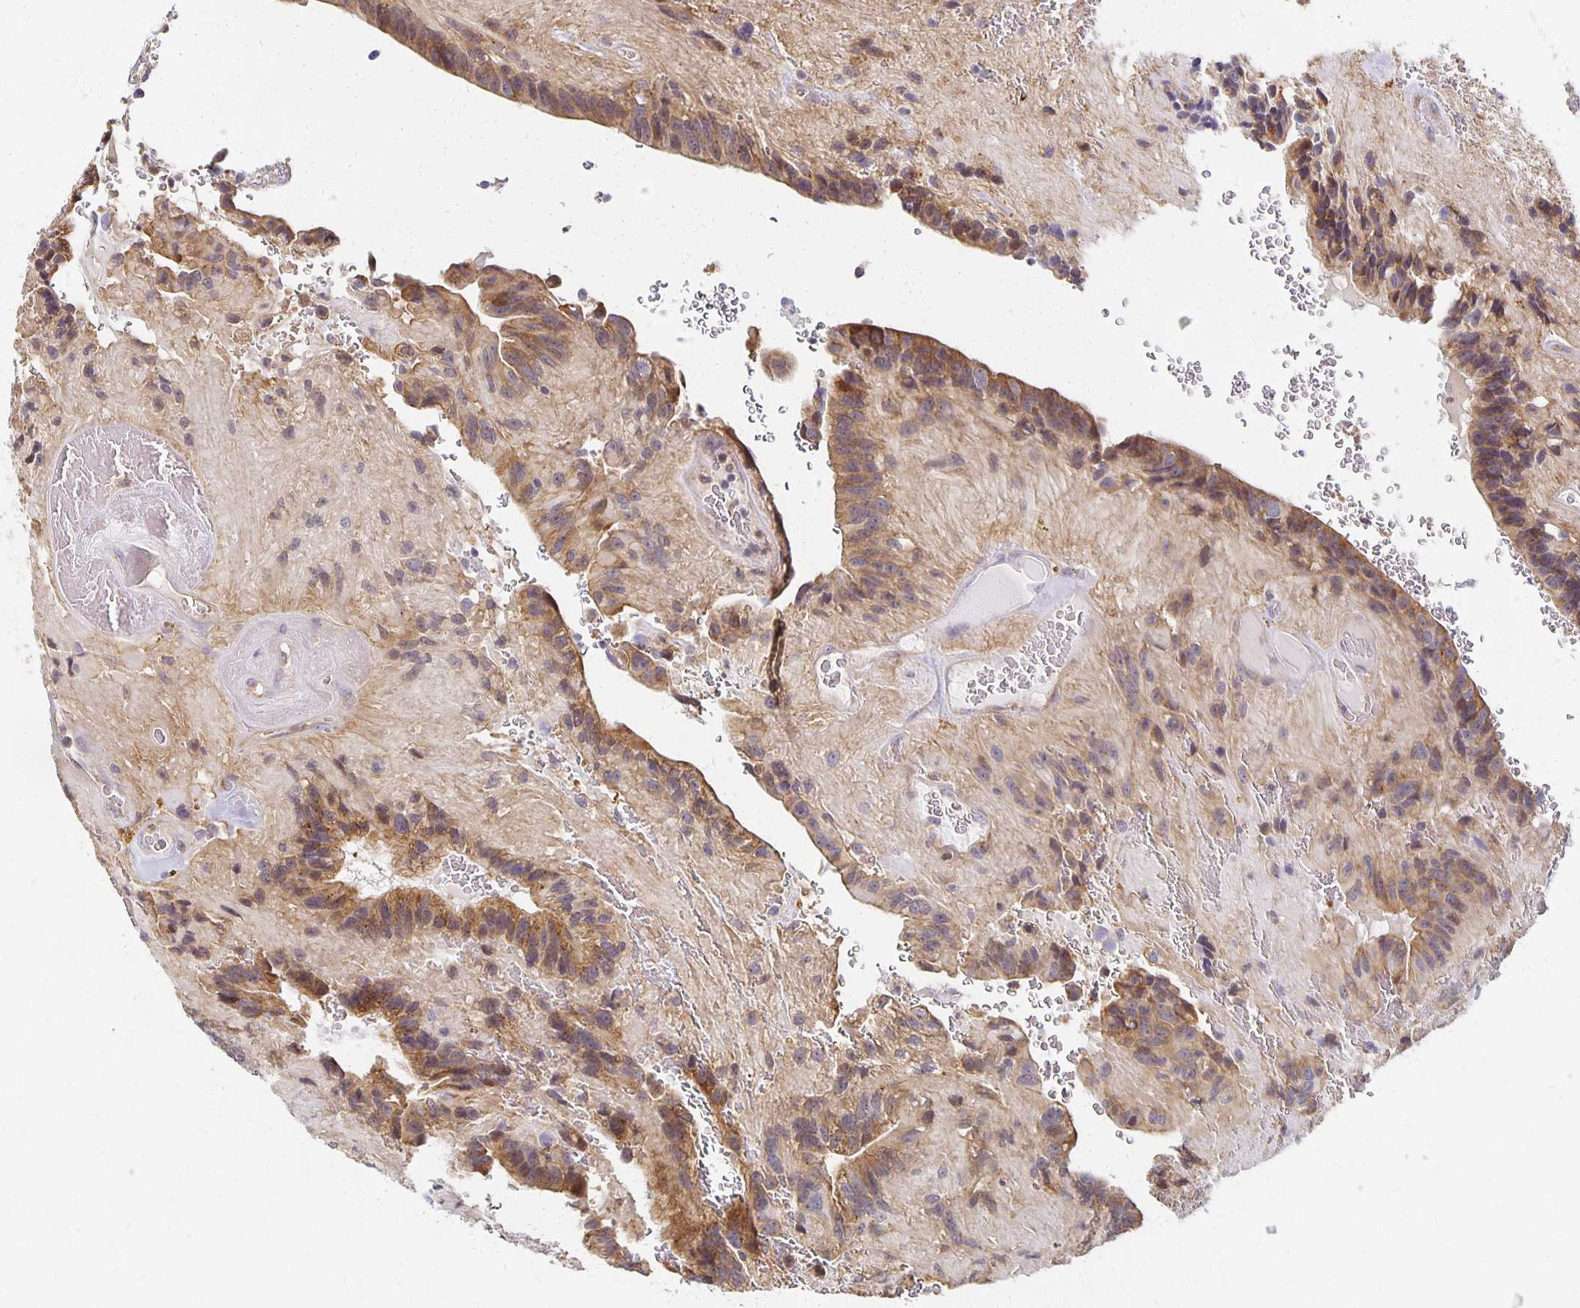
{"staining": {"intensity": "moderate", "quantity": "25%-75%", "location": "cytoplasmic/membranous"}, "tissue": "glioma", "cell_type": "Tumor cells", "image_type": "cancer", "snomed": [{"axis": "morphology", "description": "Glioma, malignant, Low grade"}, {"axis": "topography", "description": "Brain"}], "caption": "Approximately 25%-75% of tumor cells in human glioma demonstrate moderate cytoplasmic/membranous protein staining as visualized by brown immunohistochemical staining.", "gene": "SORL1", "patient": {"sex": "male", "age": 31}}